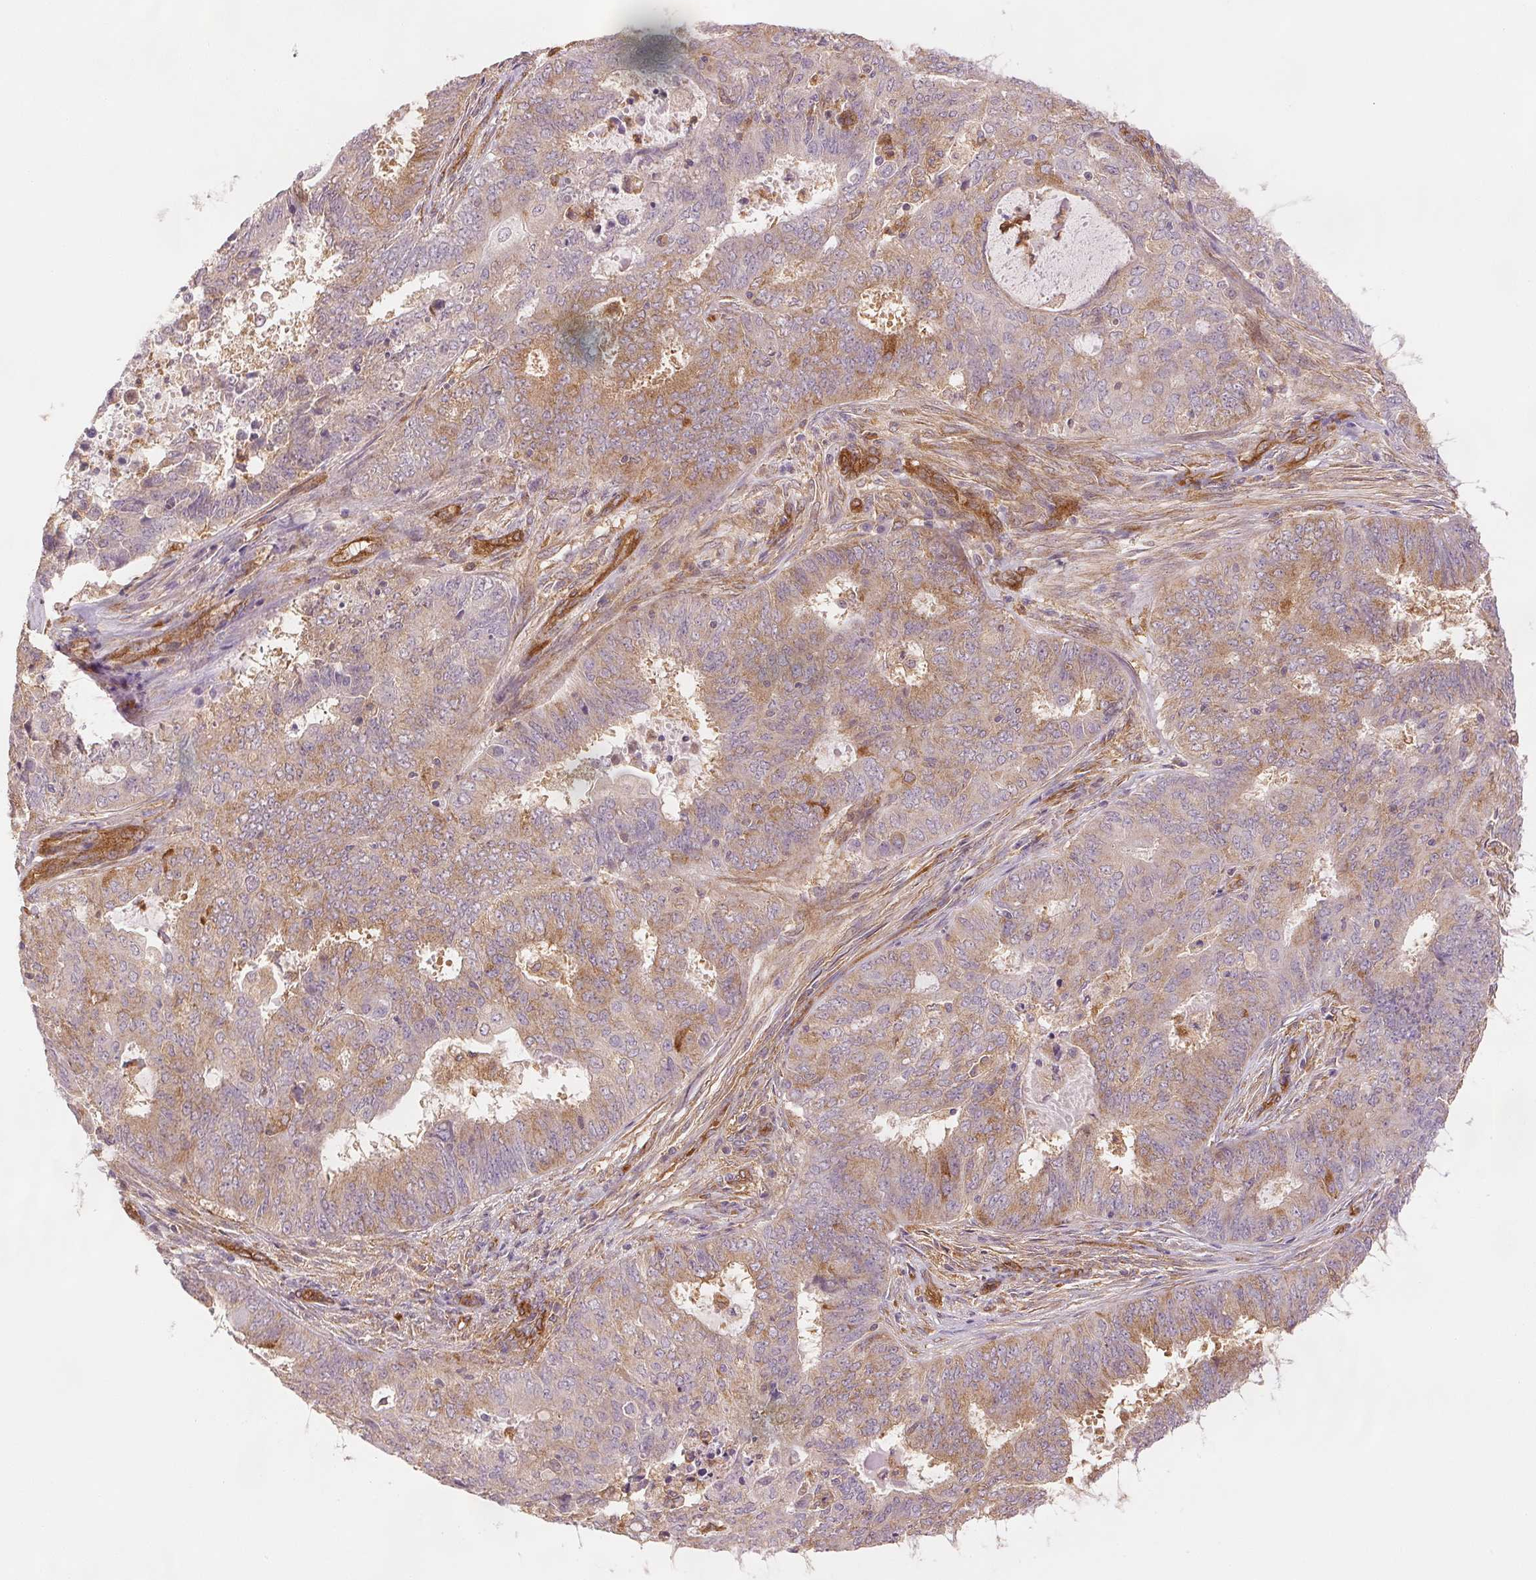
{"staining": {"intensity": "weak", "quantity": "<25%", "location": "cytoplasmic/membranous"}, "tissue": "endometrial cancer", "cell_type": "Tumor cells", "image_type": "cancer", "snomed": [{"axis": "morphology", "description": "Adenocarcinoma, NOS"}, {"axis": "topography", "description": "Endometrium"}], "caption": "High power microscopy micrograph of an immunohistochemistry (IHC) histopathology image of endometrial cancer, revealing no significant staining in tumor cells. (DAB IHC visualized using brightfield microscopy, high magnification).", "gene": "DIAPH2", "patient": {"sex": "female", "age": 62}}